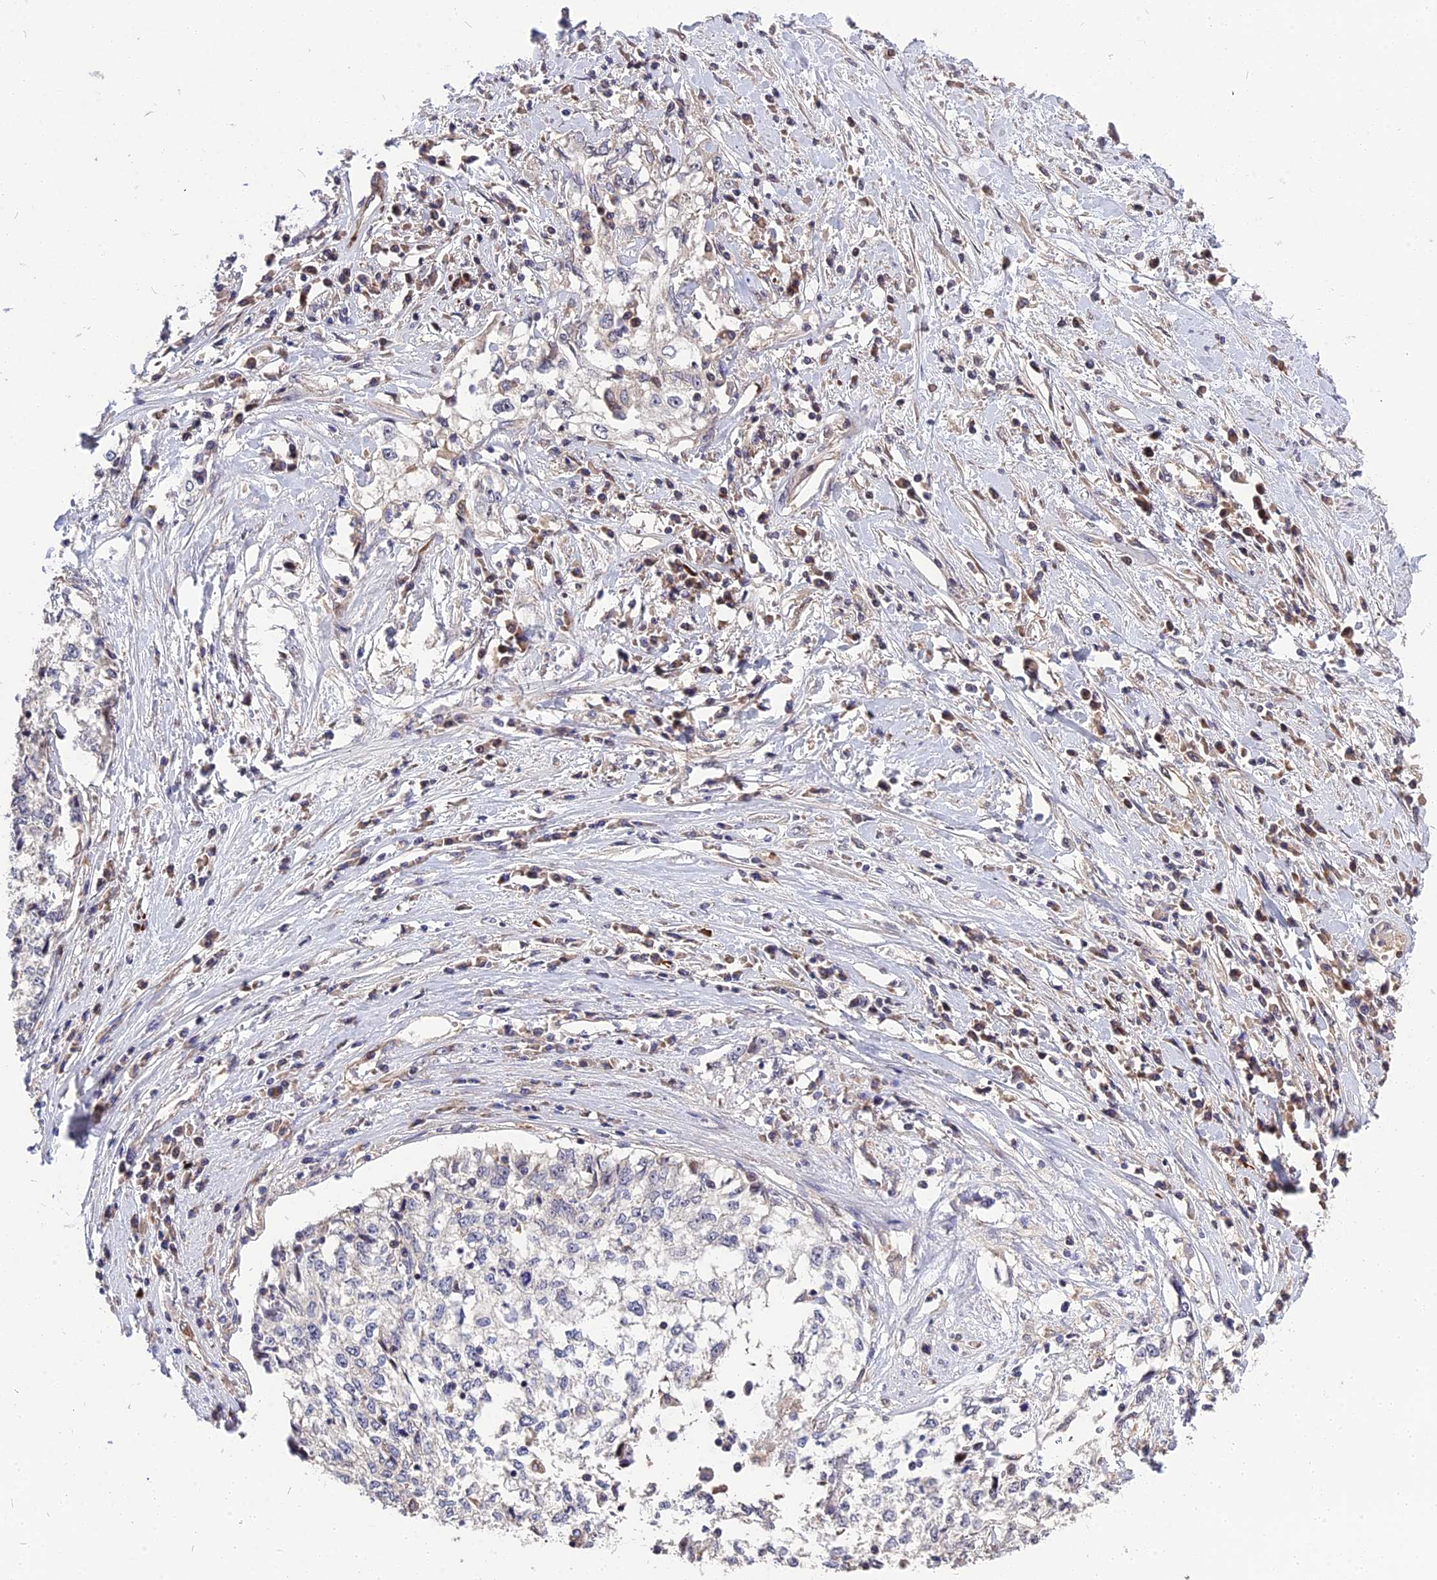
{"staining": {"intensity": "negative", "quantity": "none", "location": "none"}, "tissue": "cervical cancer", "cell_type": "Tumor cells", "image_type": "cancer", "snomed": [{"axis": "morphology", "description": "Squamous cell carcinoma, NOS"}, {"axis": "topography", "description": "Cervix"}], "caption": "IHC of human cervical cancer shows no expression in tumor cells.", "gene": "MFSD2A", "patient": {"sex": "female", "age": 57}}